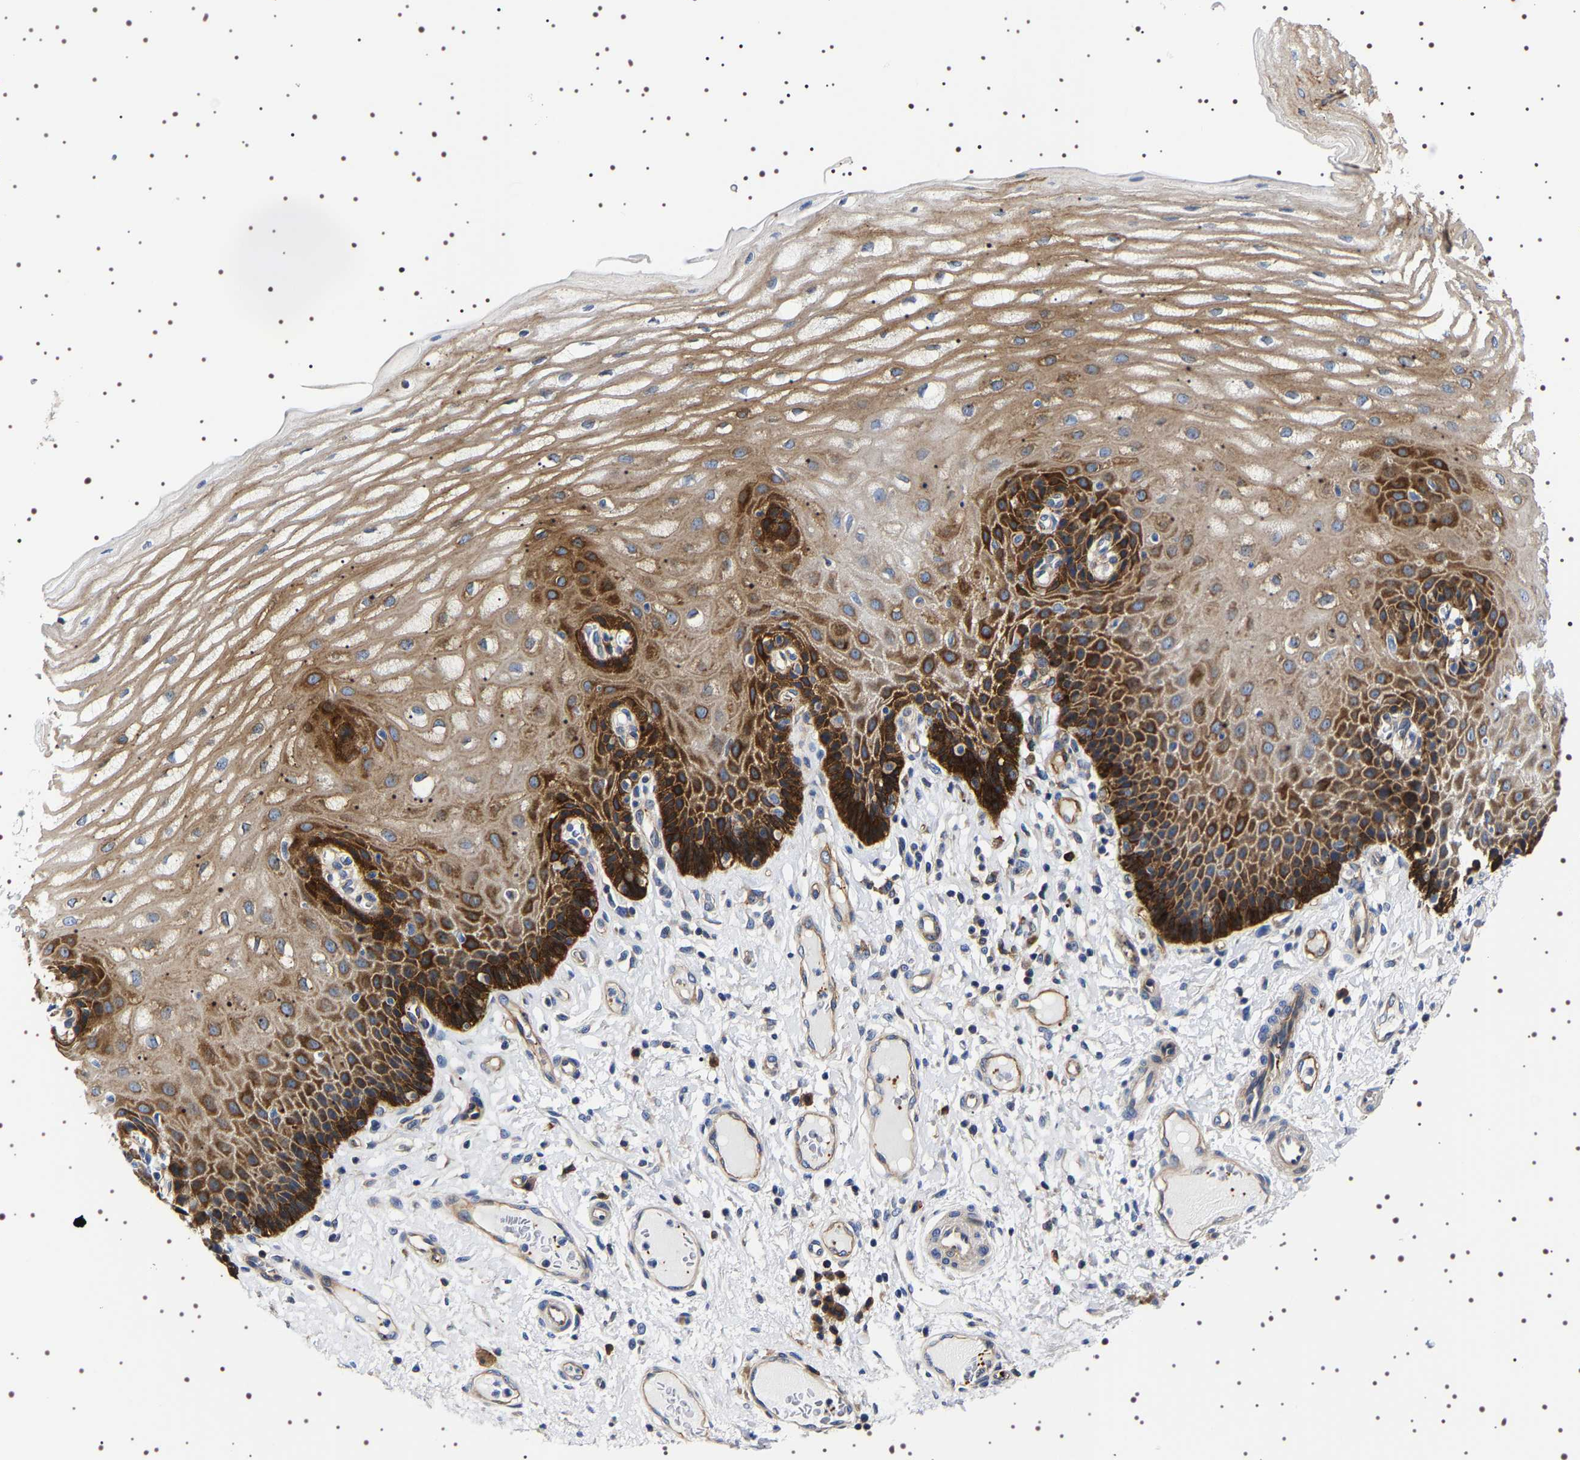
{"staining": {"intensity": "strong", "quantity": ">75%", "location": "cytoplasmic/membranous"}, "tissue": "esophagus", "cell_type": "Squamous epithelial cells", "image_type": "normal", "snomed": [{"axis": "morphology", "description": "Normal tissue, NOS"}, {"axis": "topography", "description": "Esophagus"}], "caption": "Human esophagus stained for a protein (brown) exhibits strong cytoplasmic/membranous positive expression in about >75% of squamous epithelial cells.", "gene": "SQLE", "patient": {"sex": "male", "age": 54}}